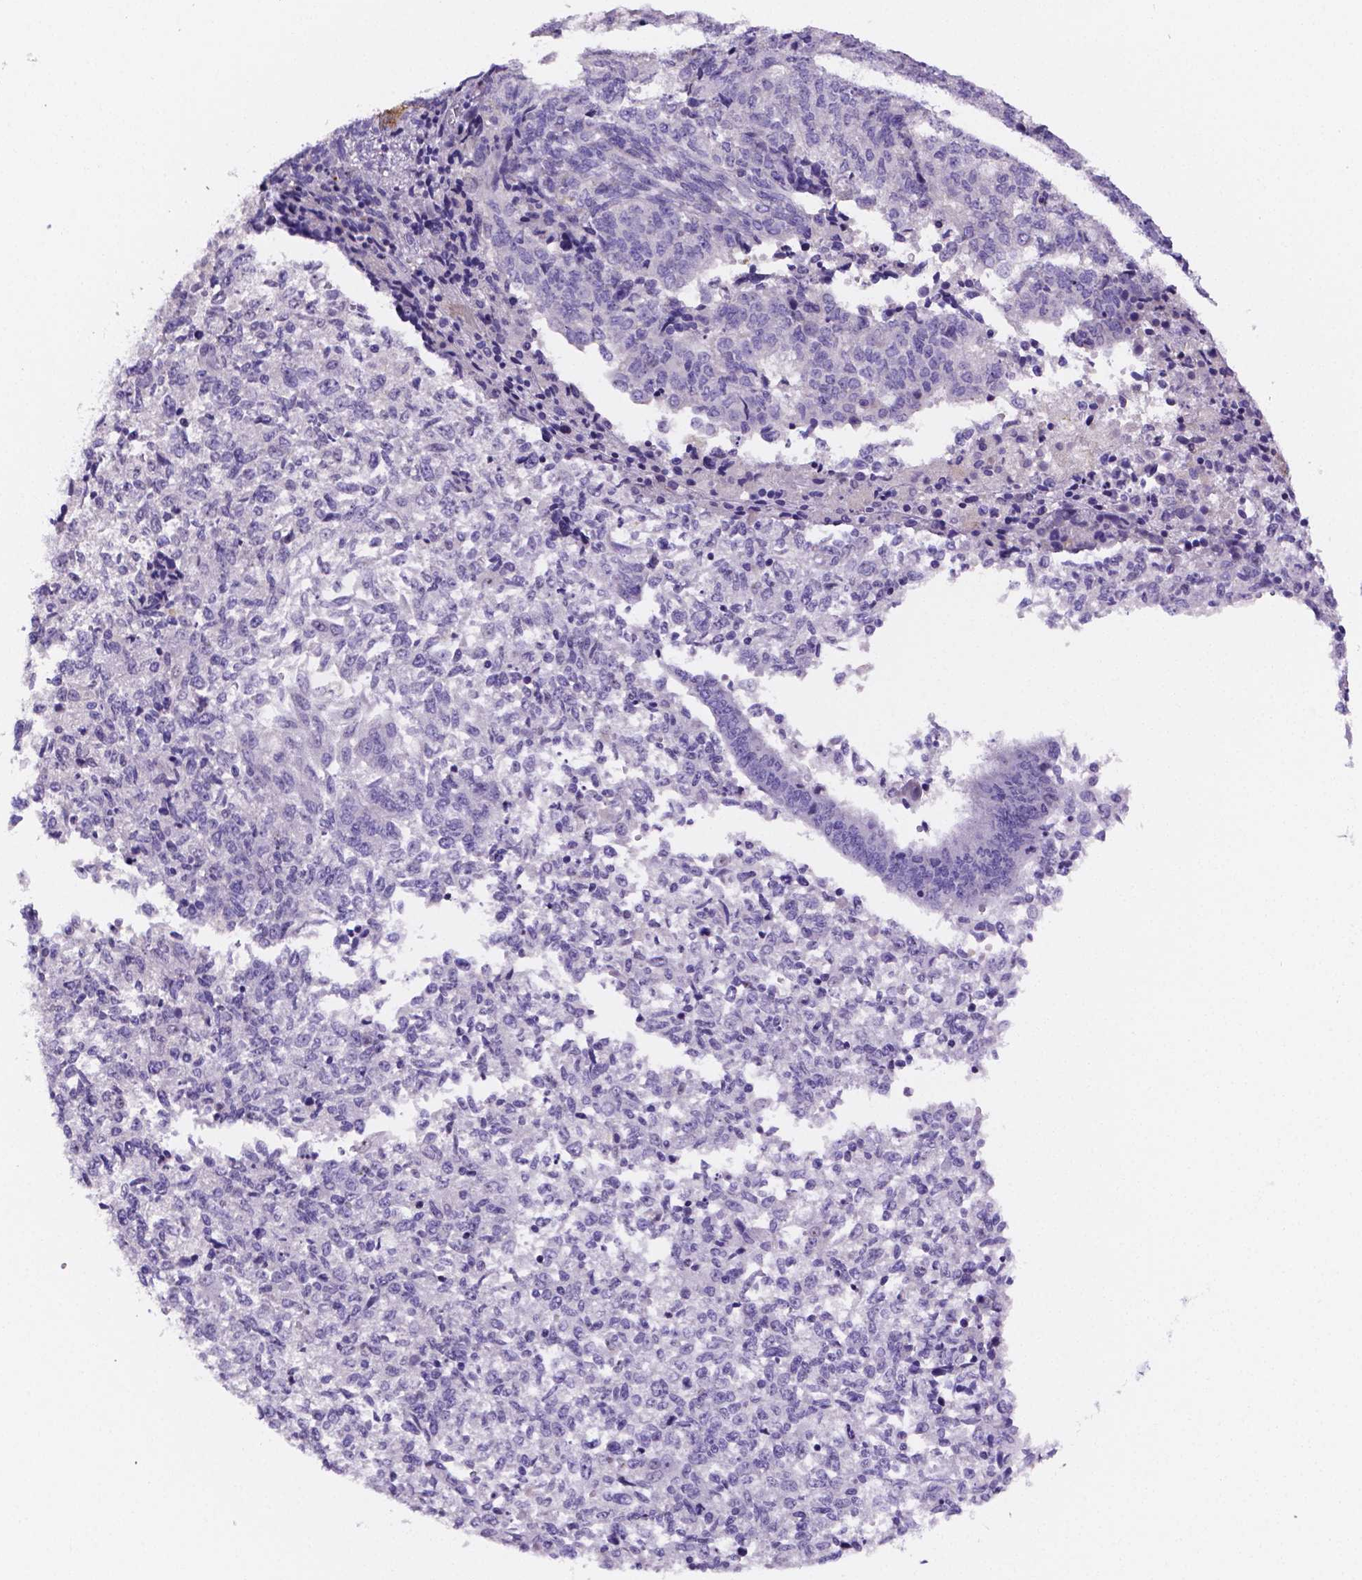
{"staining": {"intensity": "negative", "quantity": "none", "location": "none"}, "tissue": "endometrial cancer", "cell_type": "Tumor cells", "image_type": "cancer", "snomed": [{"axis": "morphology", "description": "Adenocarcinoma, NOS"}, {"axis": "topography", "description": "Endometrium"}], "caption": "This histopathology image is of endometrial cancer stained with IHC to label a protein in brown with the nuclei are counter-stained blue. There is no expression in tumor cells. (DAB (3,3'-diaminobenzidine) IHC with hematoxylin counter stain).", "gene": "NRGN", "patient": {"sex": "female", "age": 50}}